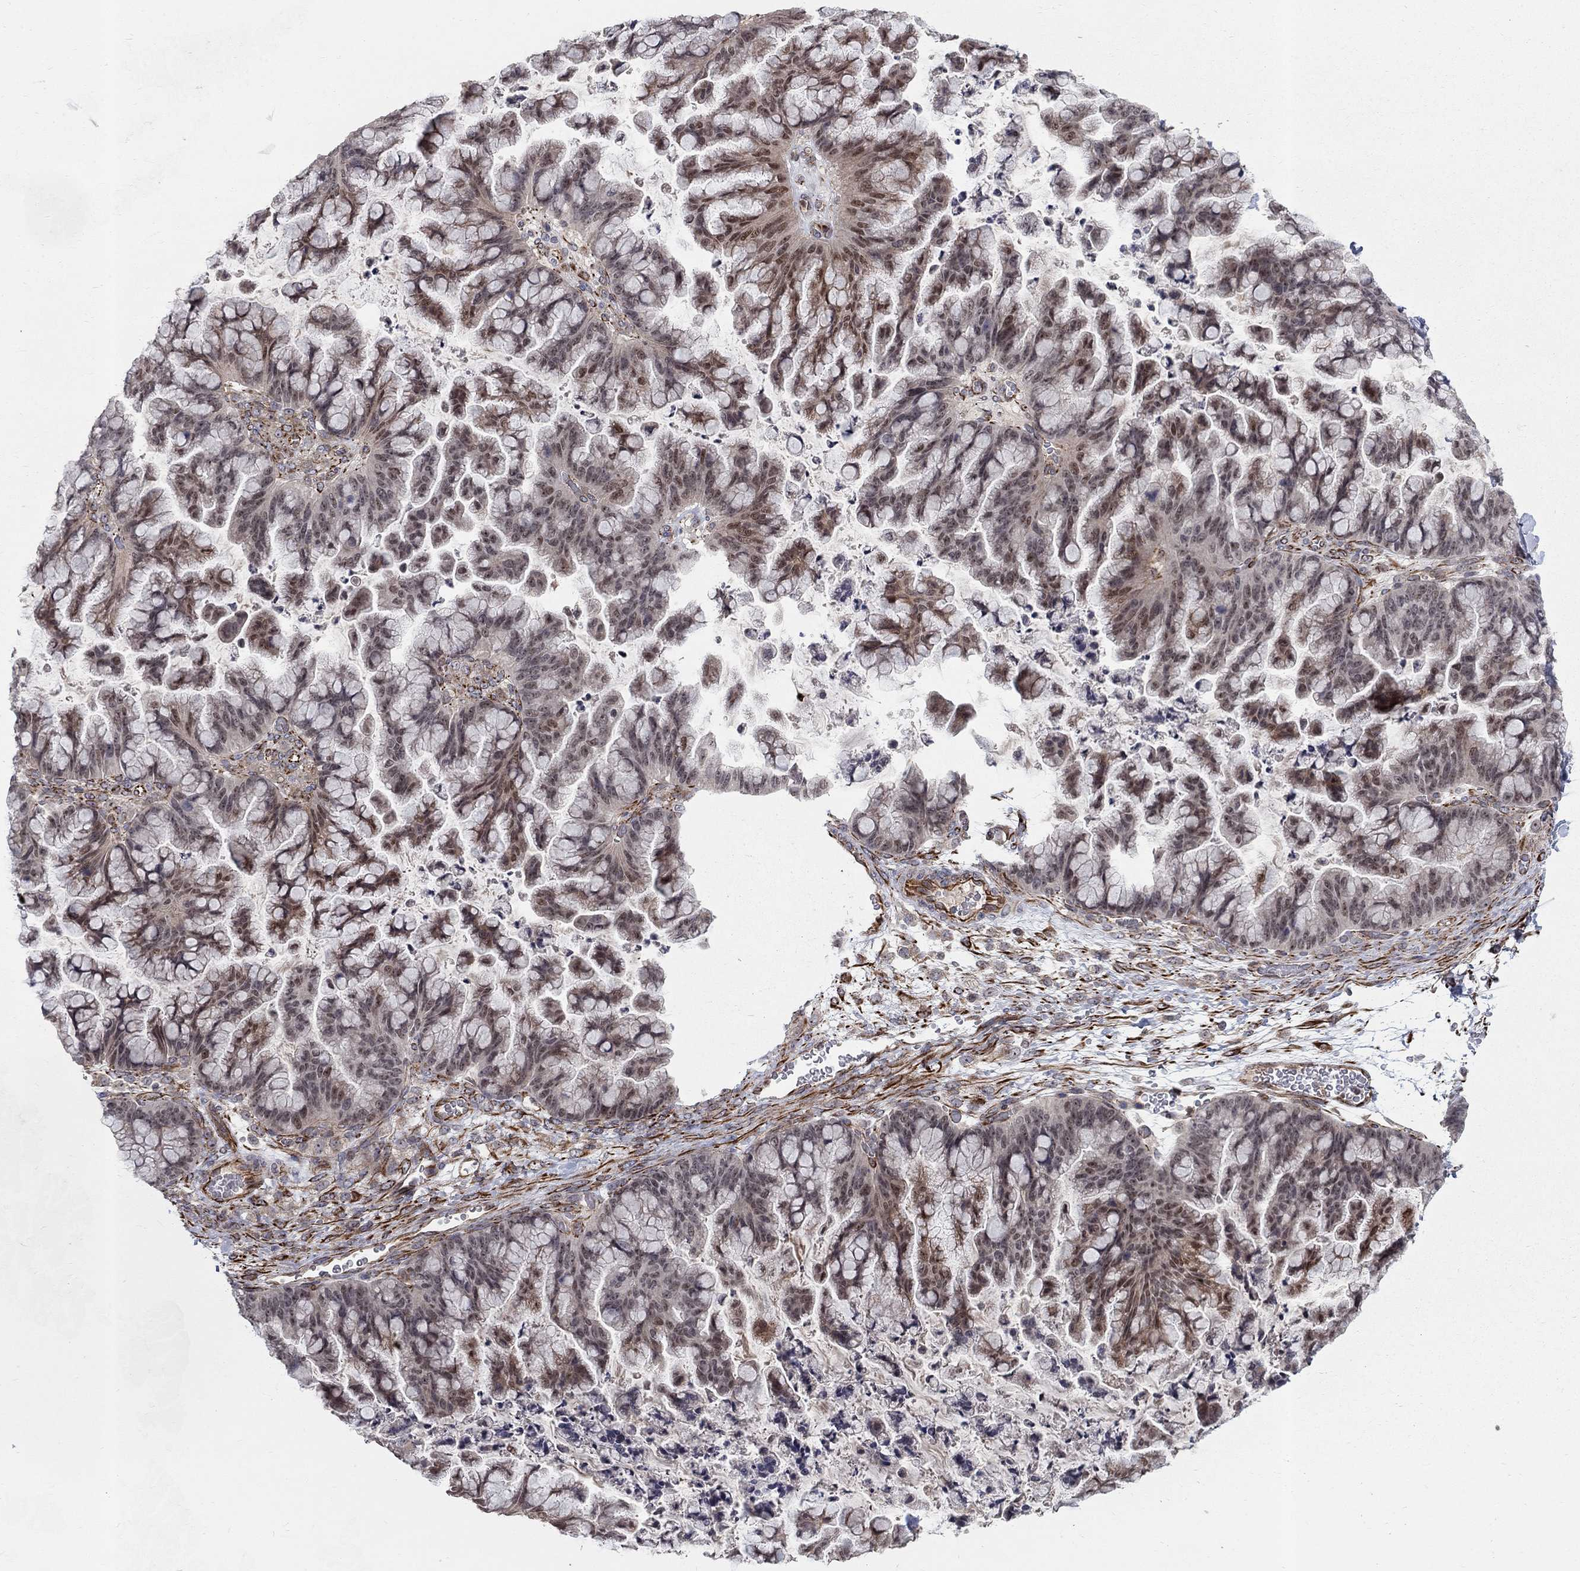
{"staining": {"intensity": "moderate", "quantity": "25%-75%", "location": "nuclear"}, "tissue": "ovarian cancer", "cell_type": "Tumor cells", "image_type": "cancer", "snomed": [{"axis": "morphology", "description": "Cystadenocarcinoma, mucinous, NOS"}, {"axis": "topography", "description": "Ovary"}], "caption": "Ovarian mucinous cystadenocarcinoma stained with a brown dye exhibits moderate nuclear positive positivity in about 25%-75% of tumor cells.", "gene": "MSRA", "patient": {"sex": "female", "age": 67}}